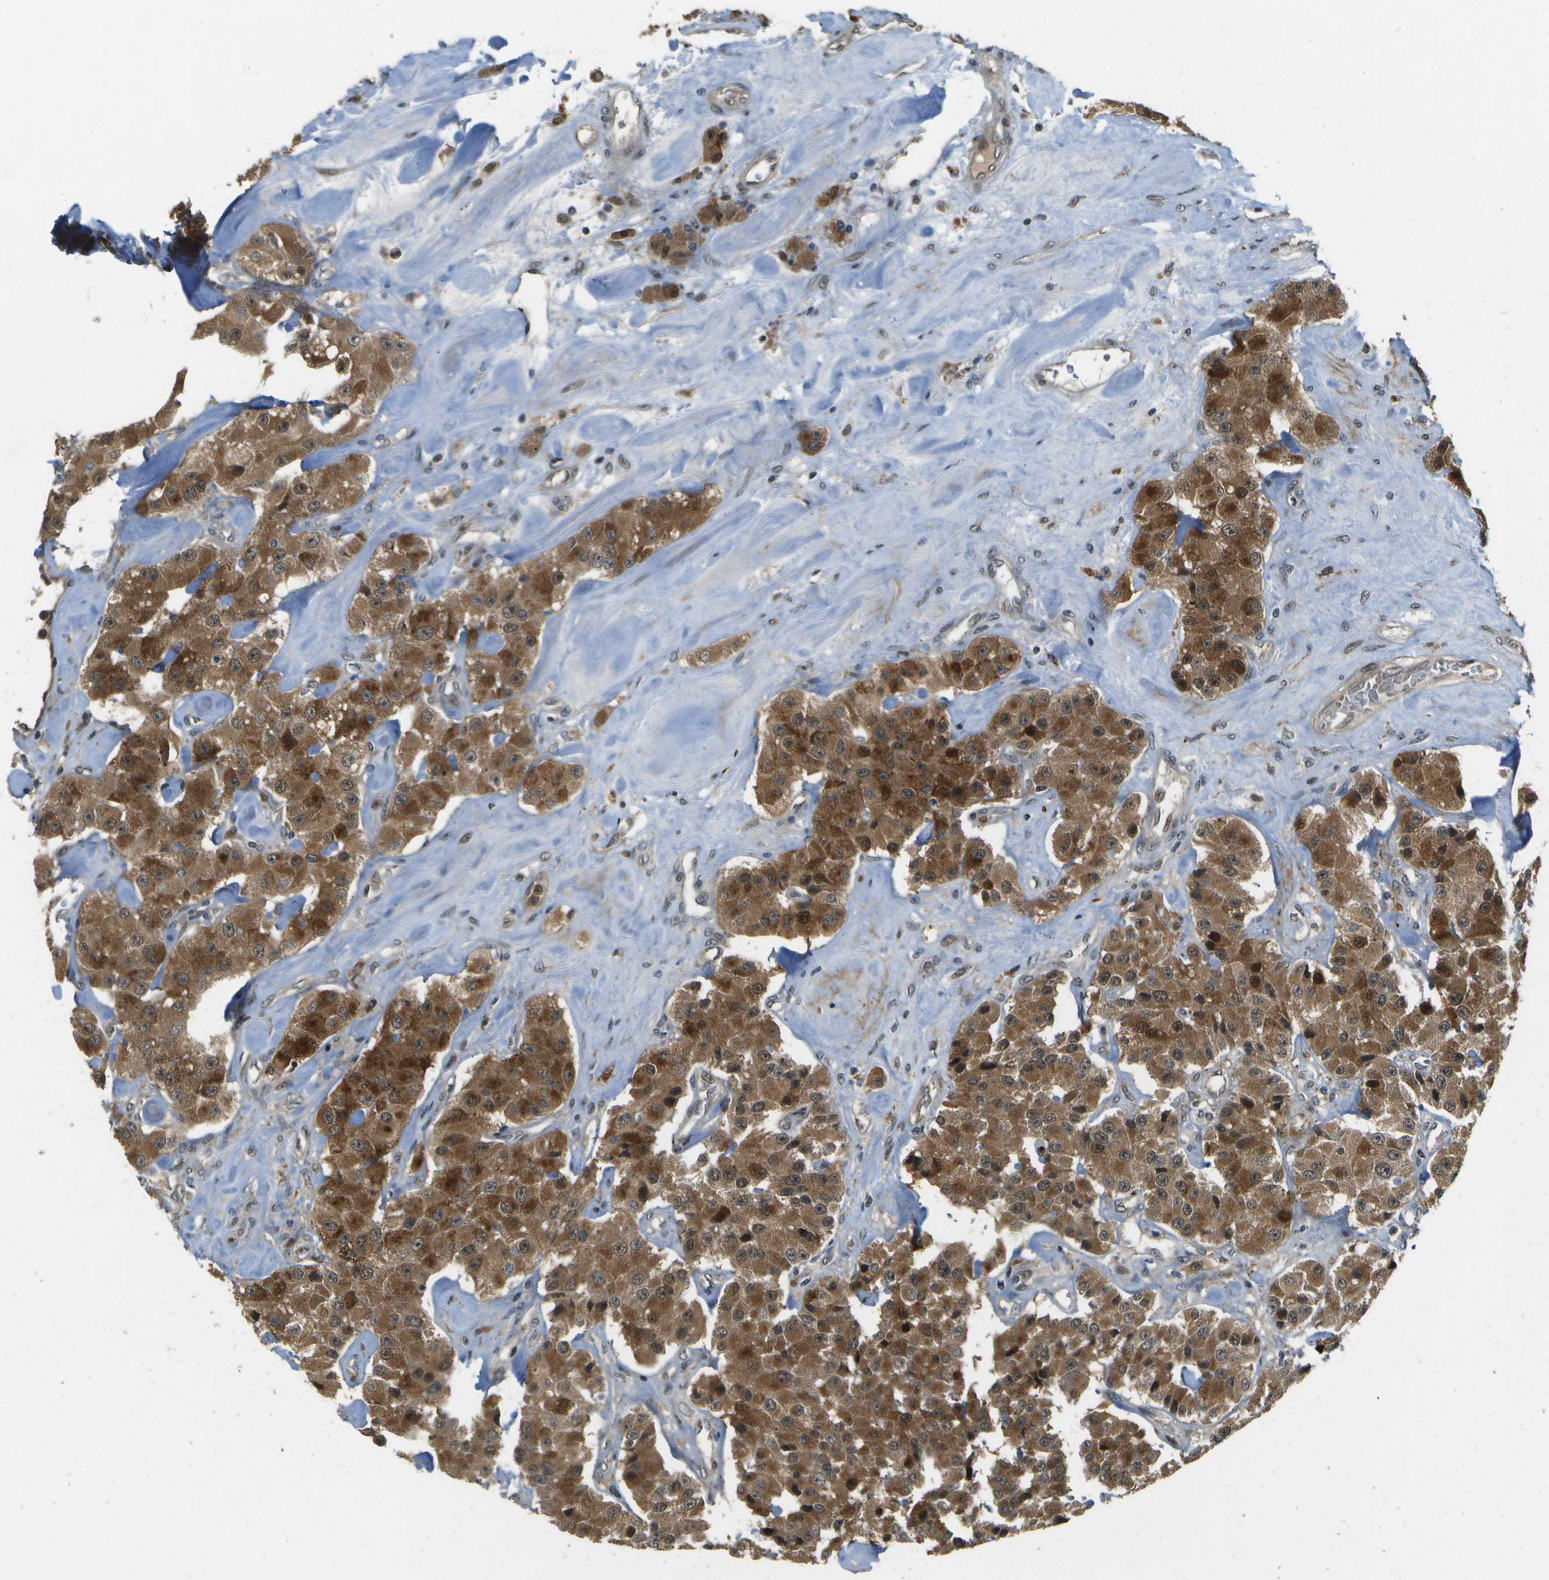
{"staining": {"intensity": "strong", "quantity": ">75%", "location": "cytoplasmic/membranous,nuclear"}, "tissue": "carcinoid", "cell_type": "Tumor cells", "image_type": "cancer", "snomed": [{"axis": "morphology", "description": "Carcinoid, malignant, NOS"}, {"axis": "topography", "description": "Pancreas"}], "caption": "Carcinoid (malignant) stained for a protein demonstrates strong cytoplasmic/membranous and nuclear positivity in tumor cells. Immunohistochemistry (ihc) stains the protein in brown and the nuclei are stained blue.", "gene": "GANC", "patient": {"sex": "male", "age": 41}}